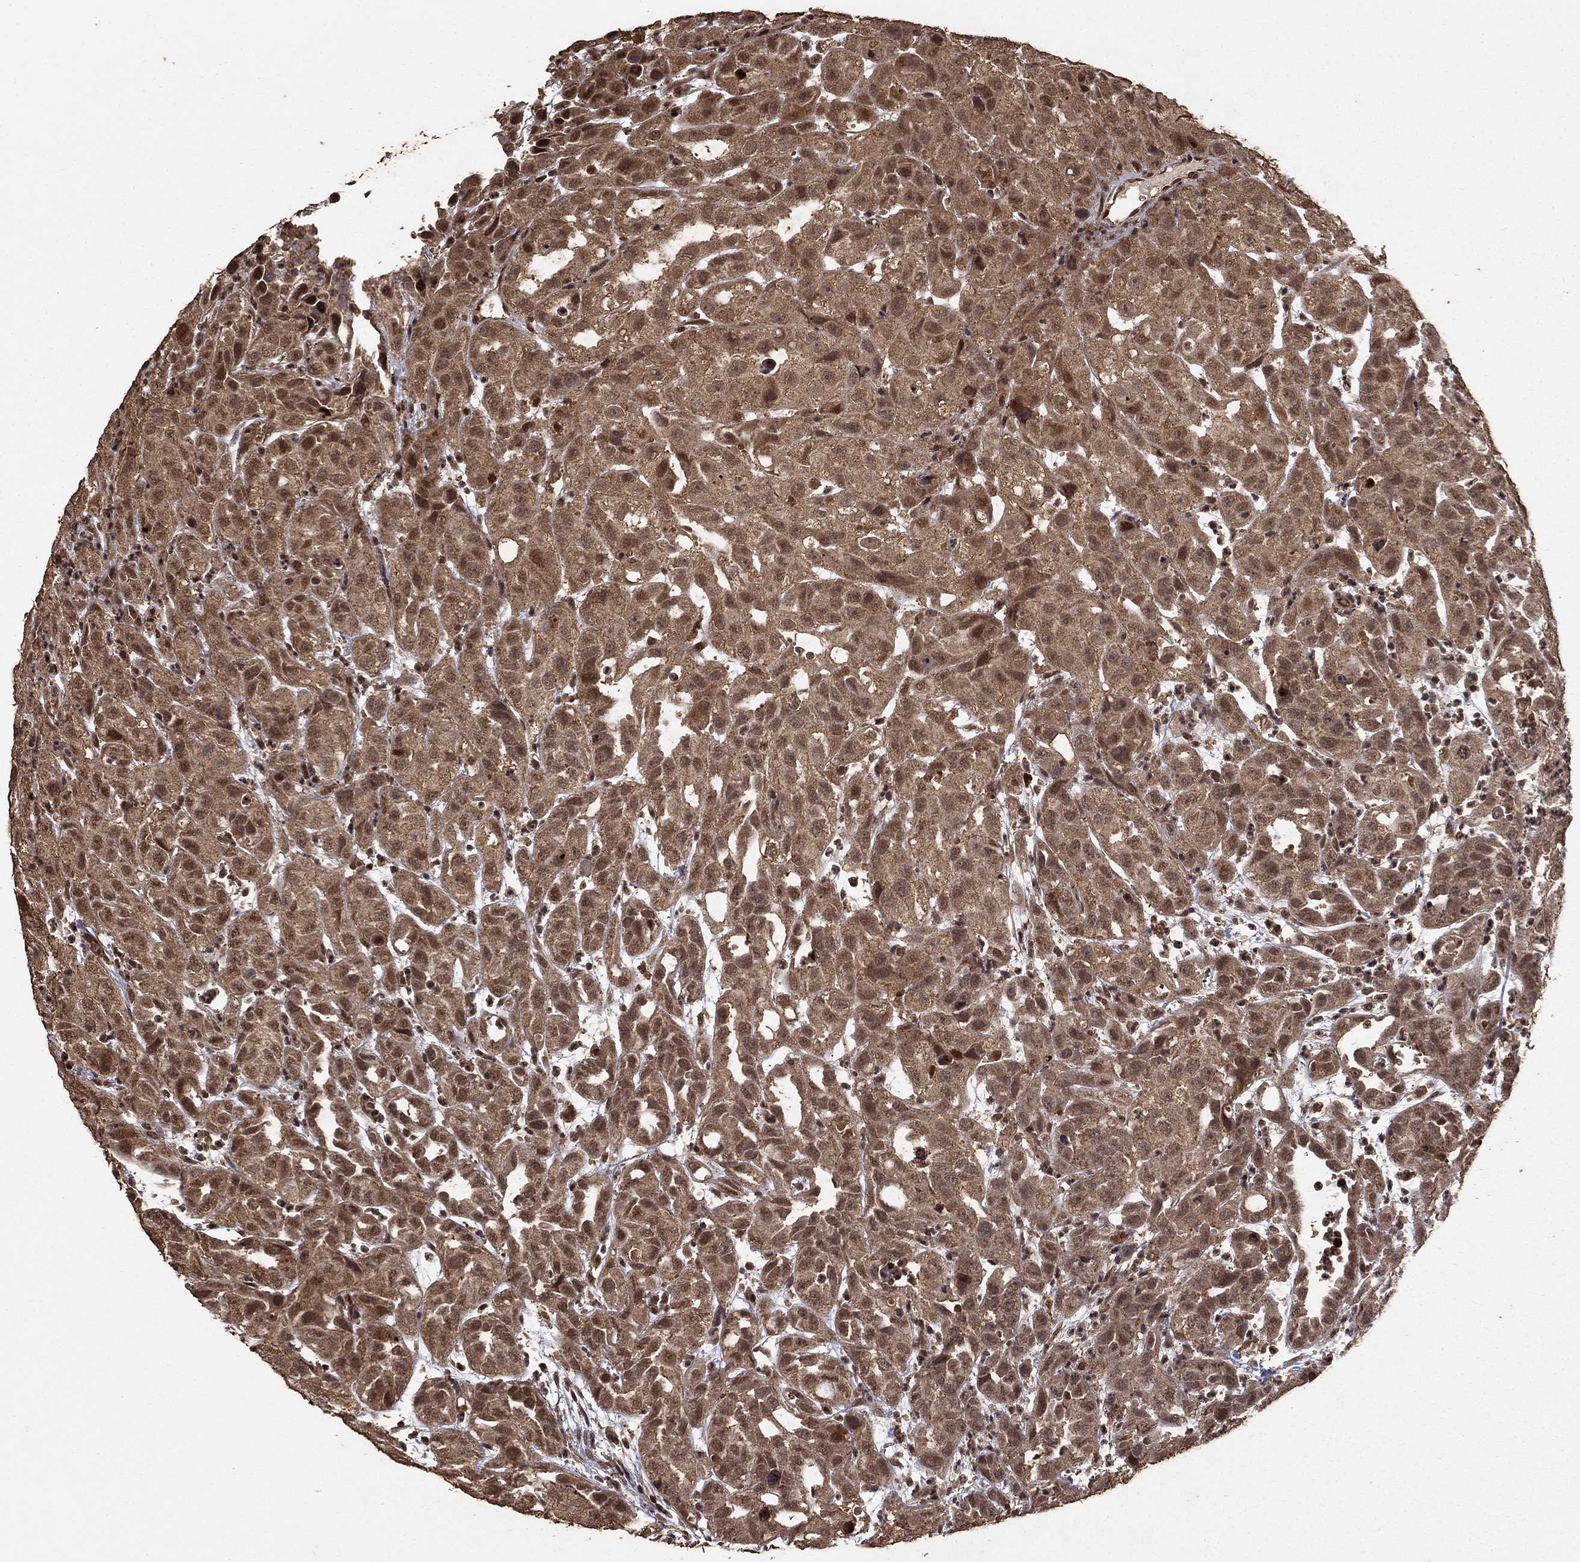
{"staining": {"intensity": "moderate", "quantity": ">75%", "location": "cytoplasmic/membranous,nuclear"}, "tissue": "urothelial cancer", "cell_type": "Tumor cells", "image_type": "cancer", "snomed": [{"axis": "morphology", "description": "Urothelial carcinoma, High grade"}, {"axis": "topography", "description": "Urinary bladder"}], "caption": "This photomicrograph shows high-grade urothelial carcinoma stained with immunohistochemistry (IHC) to label a protein in brown. The cytoplasmic/membranous and nuclear of tumor cells show moderate positivity for the protein. Nuclei are counter-stained blue.", "gene": "PRDM1", "patient": {"sex": "female", "age": 41}}